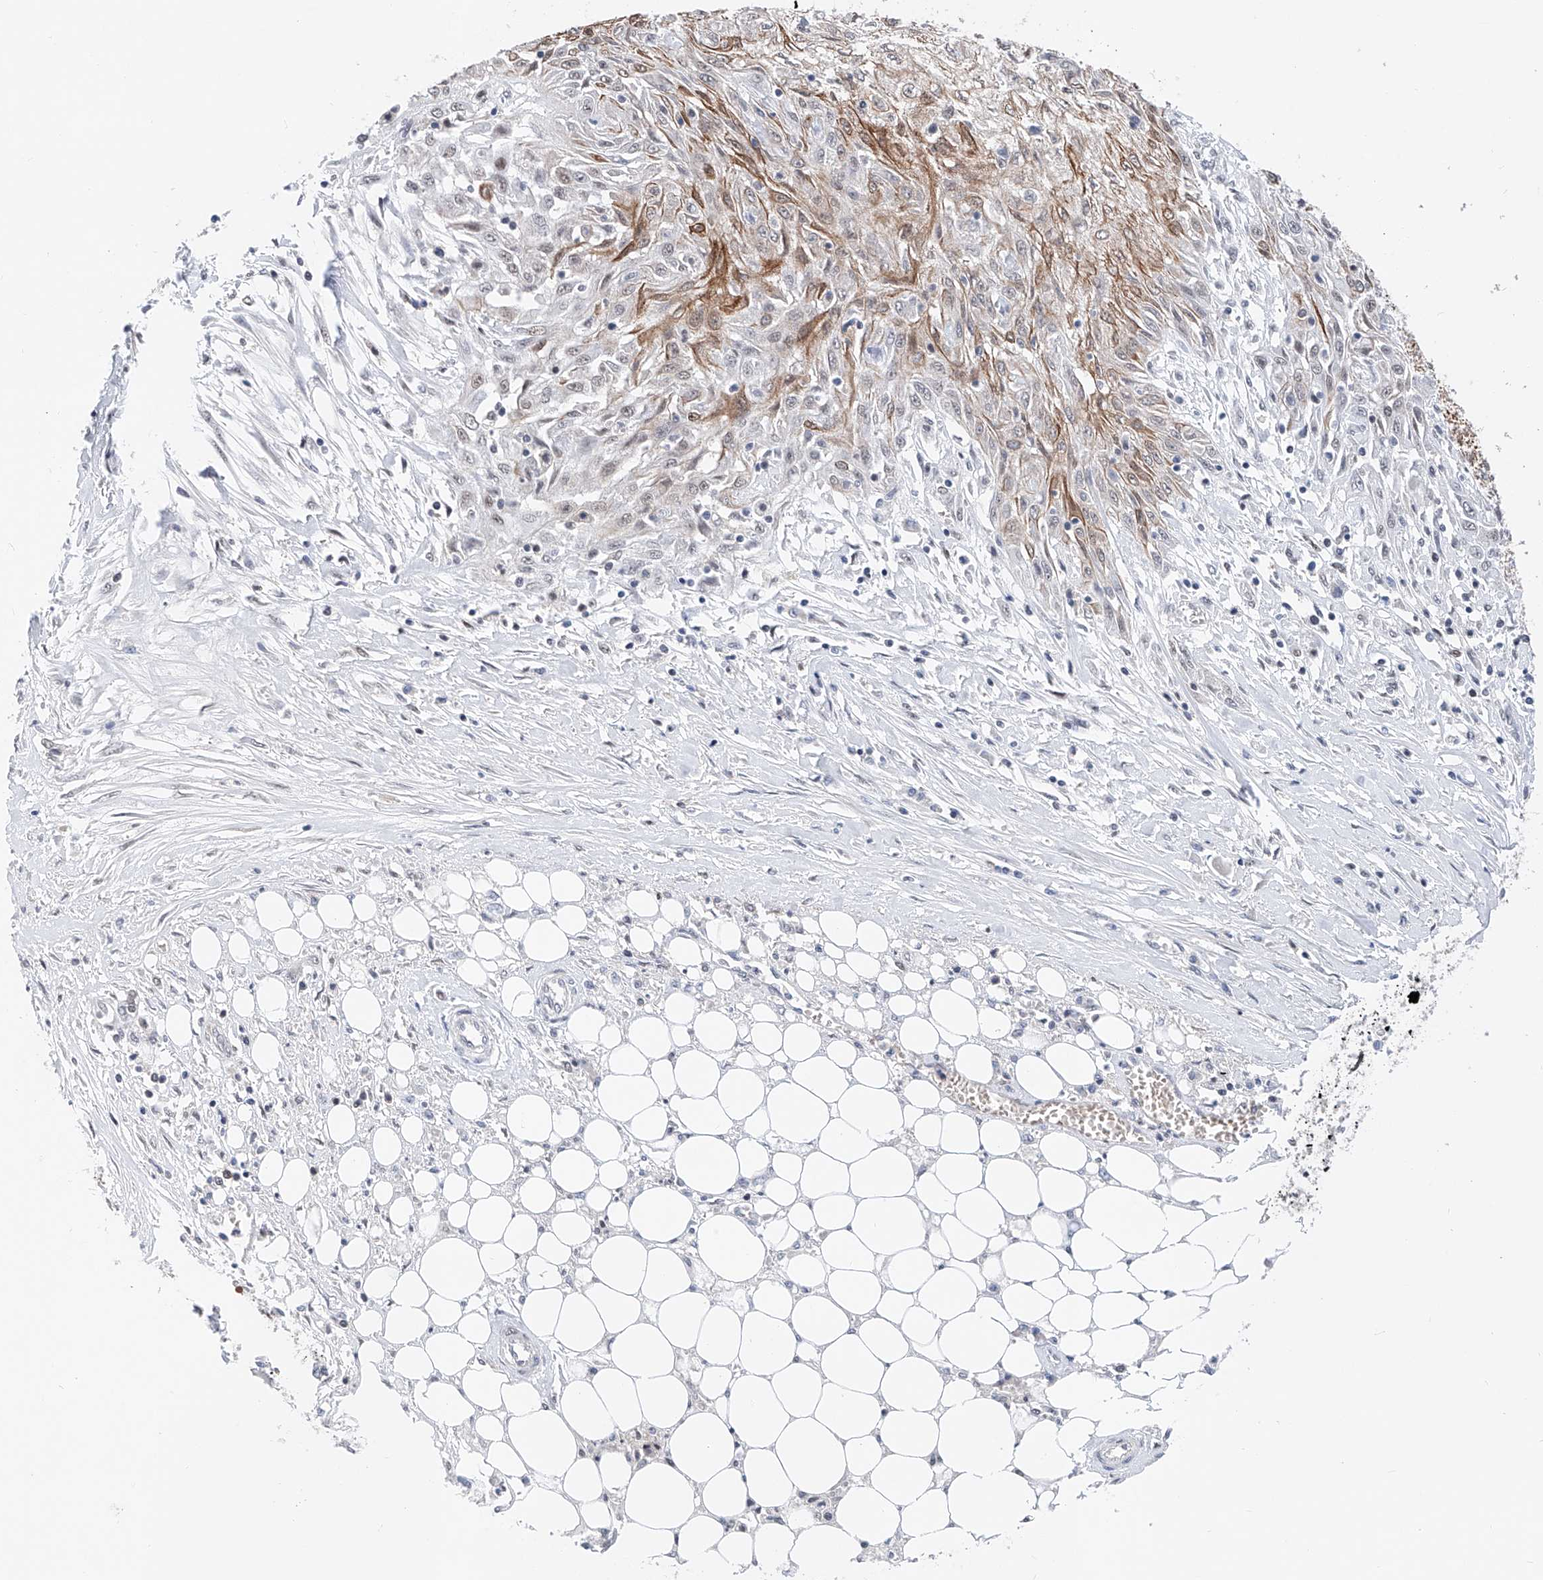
{"staining": {"intensity": "moderate", "quantity": "<25%", "location": "cytoplasmic/membranous"}, "tissue": "skin cancer", "cell_type": "Tumor cells", "image_type": "cancer", "snomed": [{"axis": "morphology", "description": "Squamous cell carcinoma, NOS"}, {"axis": "morphology", "description": "Squamous cell carcinoma, metastatic, NOS"}, {"axis": "topography", "description": "Skin"}, {"axis": "topography", "description": "Lymph node"}], "caption": "Immunohistochemical staining of metastatic squamous cell carcinoma (skin) demonstrates low levels of moderate cytoplasmic/membranous positivity in about <25% of tumor cells.", "gene": "SNRNP200", "patient": {"sex": "male", "age": 75}}